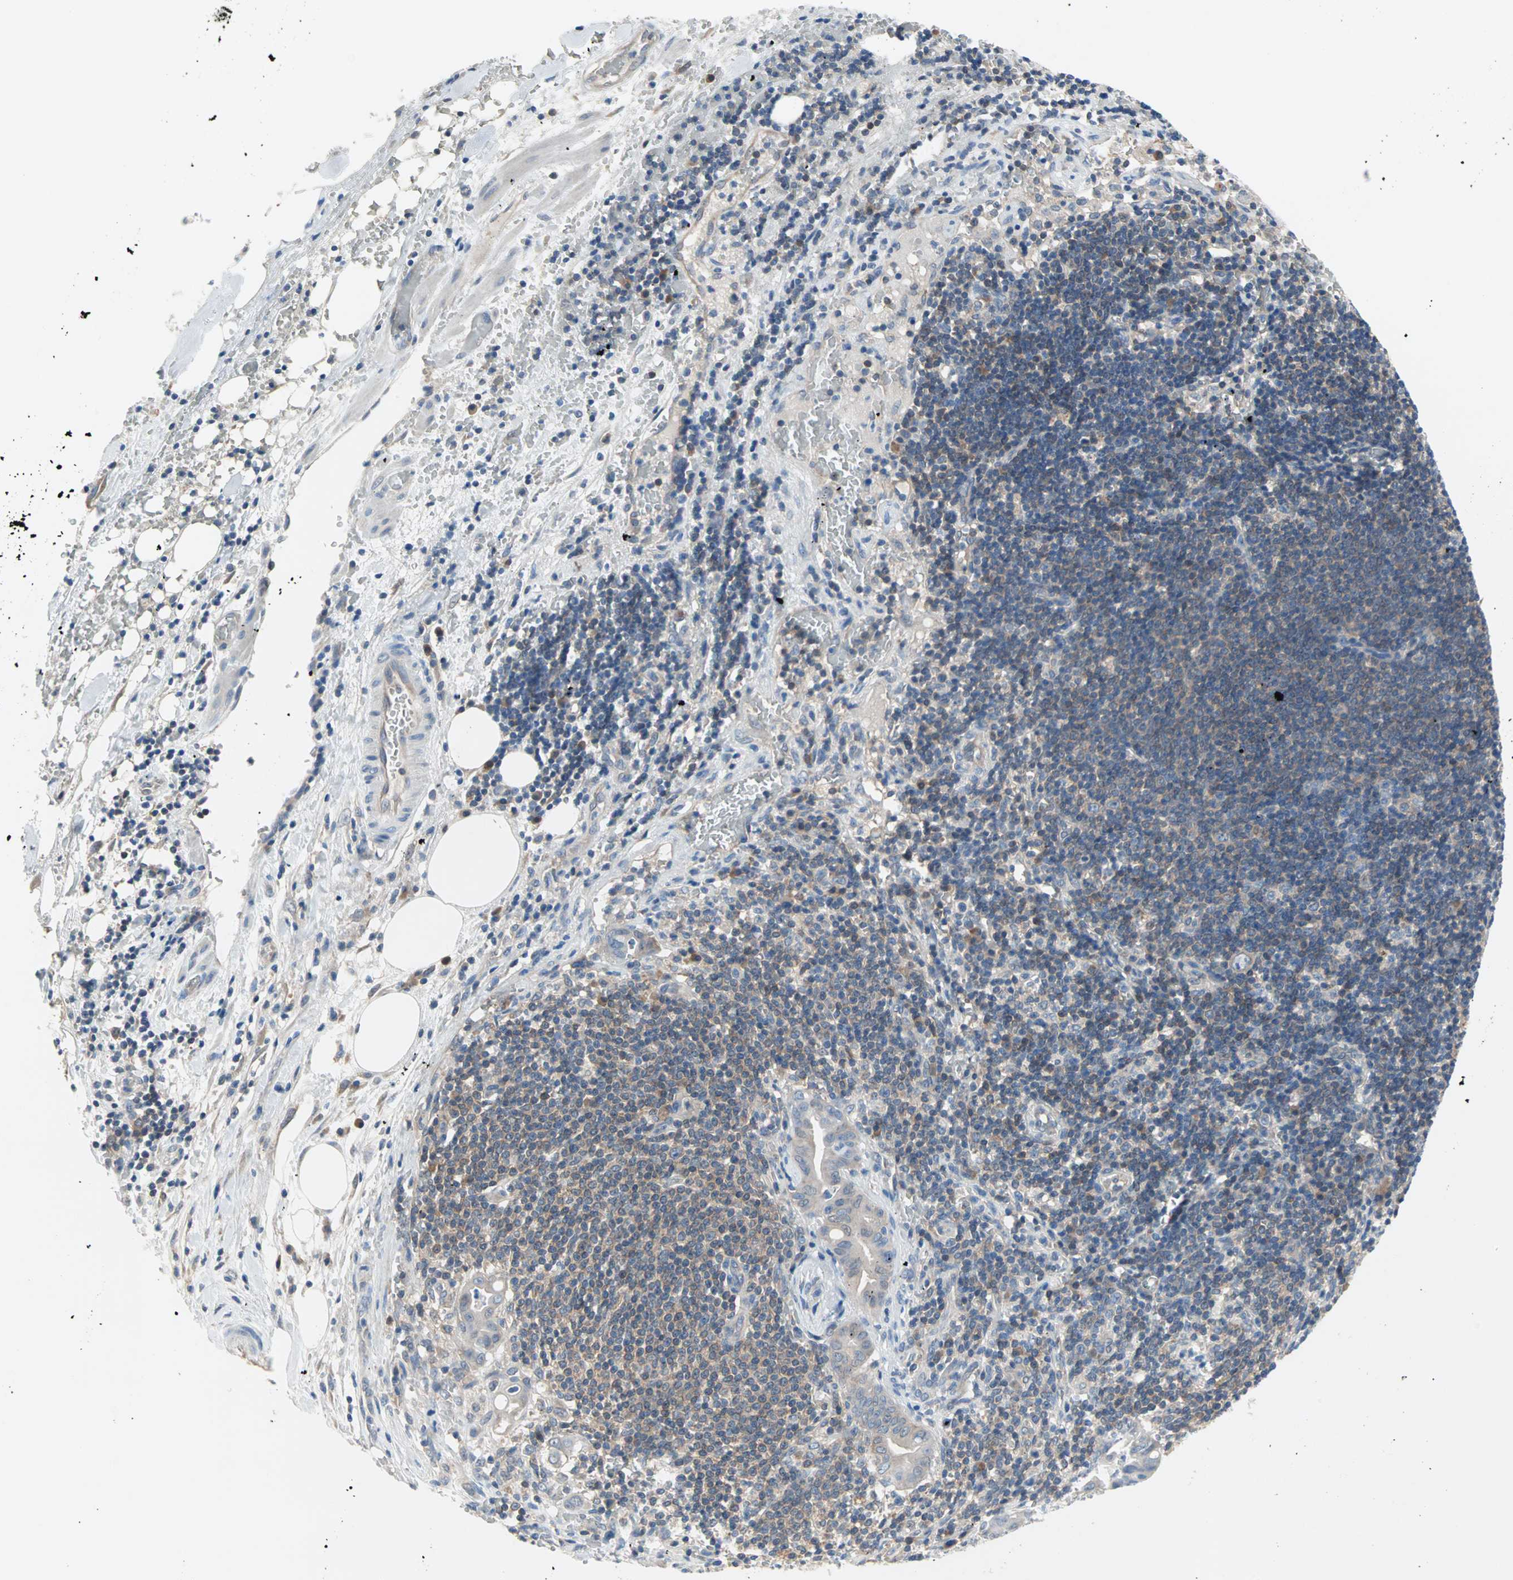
{"staining": {"intensity": "weak", "quantity": ">75%", "location": "cytoplasmic/membranous"}, "tissue": "liver cancer", "cell_type": "Tumor cells", "image_type": "cancer", "snomed": [{"axis": "morphology", "description": "Cholangiocarcinoma"}, {"axis": "topography", "description": "Liver"}], "caption": "Immunohistochemical staining of human liver cholangiocarcinoma reveals weak cytoplasmic/membranous protein expression in about >75% of tumor cells. (Stains: DAB in brown, nuclei in blue, Microscopy: brightfield microscopy at high magnification).", "gene": "MPI", "patient": {"sex": "female", "age": 68}}